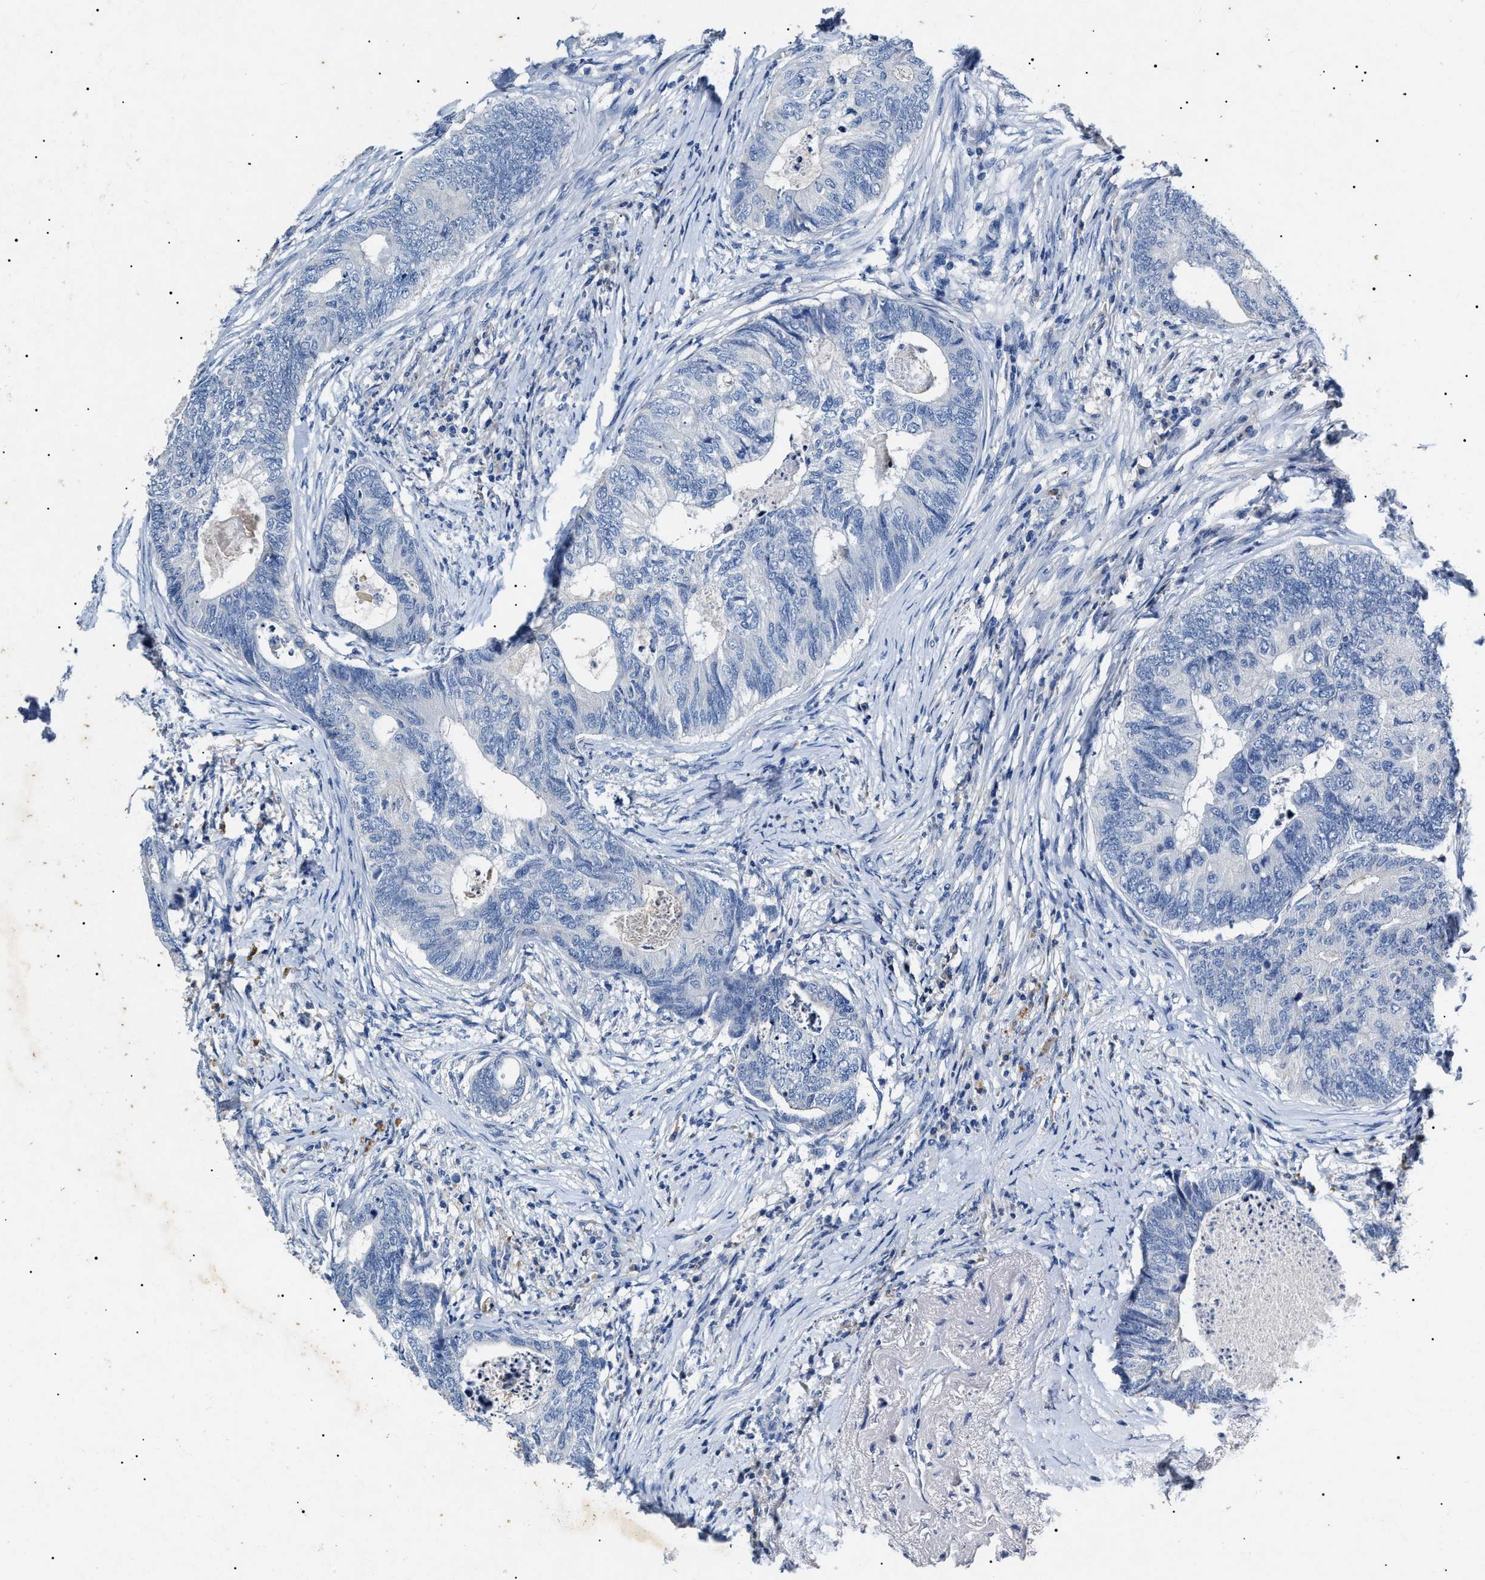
{"staining": {"intensity": "negative", "quantity": "none", "location": "none"}, "tissue": "colorectal cancer", "cell_type": "Tumor cells", "image_type": "cancer", "snomed": [{"axis": "morphology", "description": "Adenocarcinoma, NOS"}, {"axis": "topography", "description": "Colon"}], "caption": "Colorectal adenocarcinoma stained for a protein using IHC reveals no expression tumor cells.", "gene": "LRRC8E", "patient": {"sex": "female", "age": 67}}